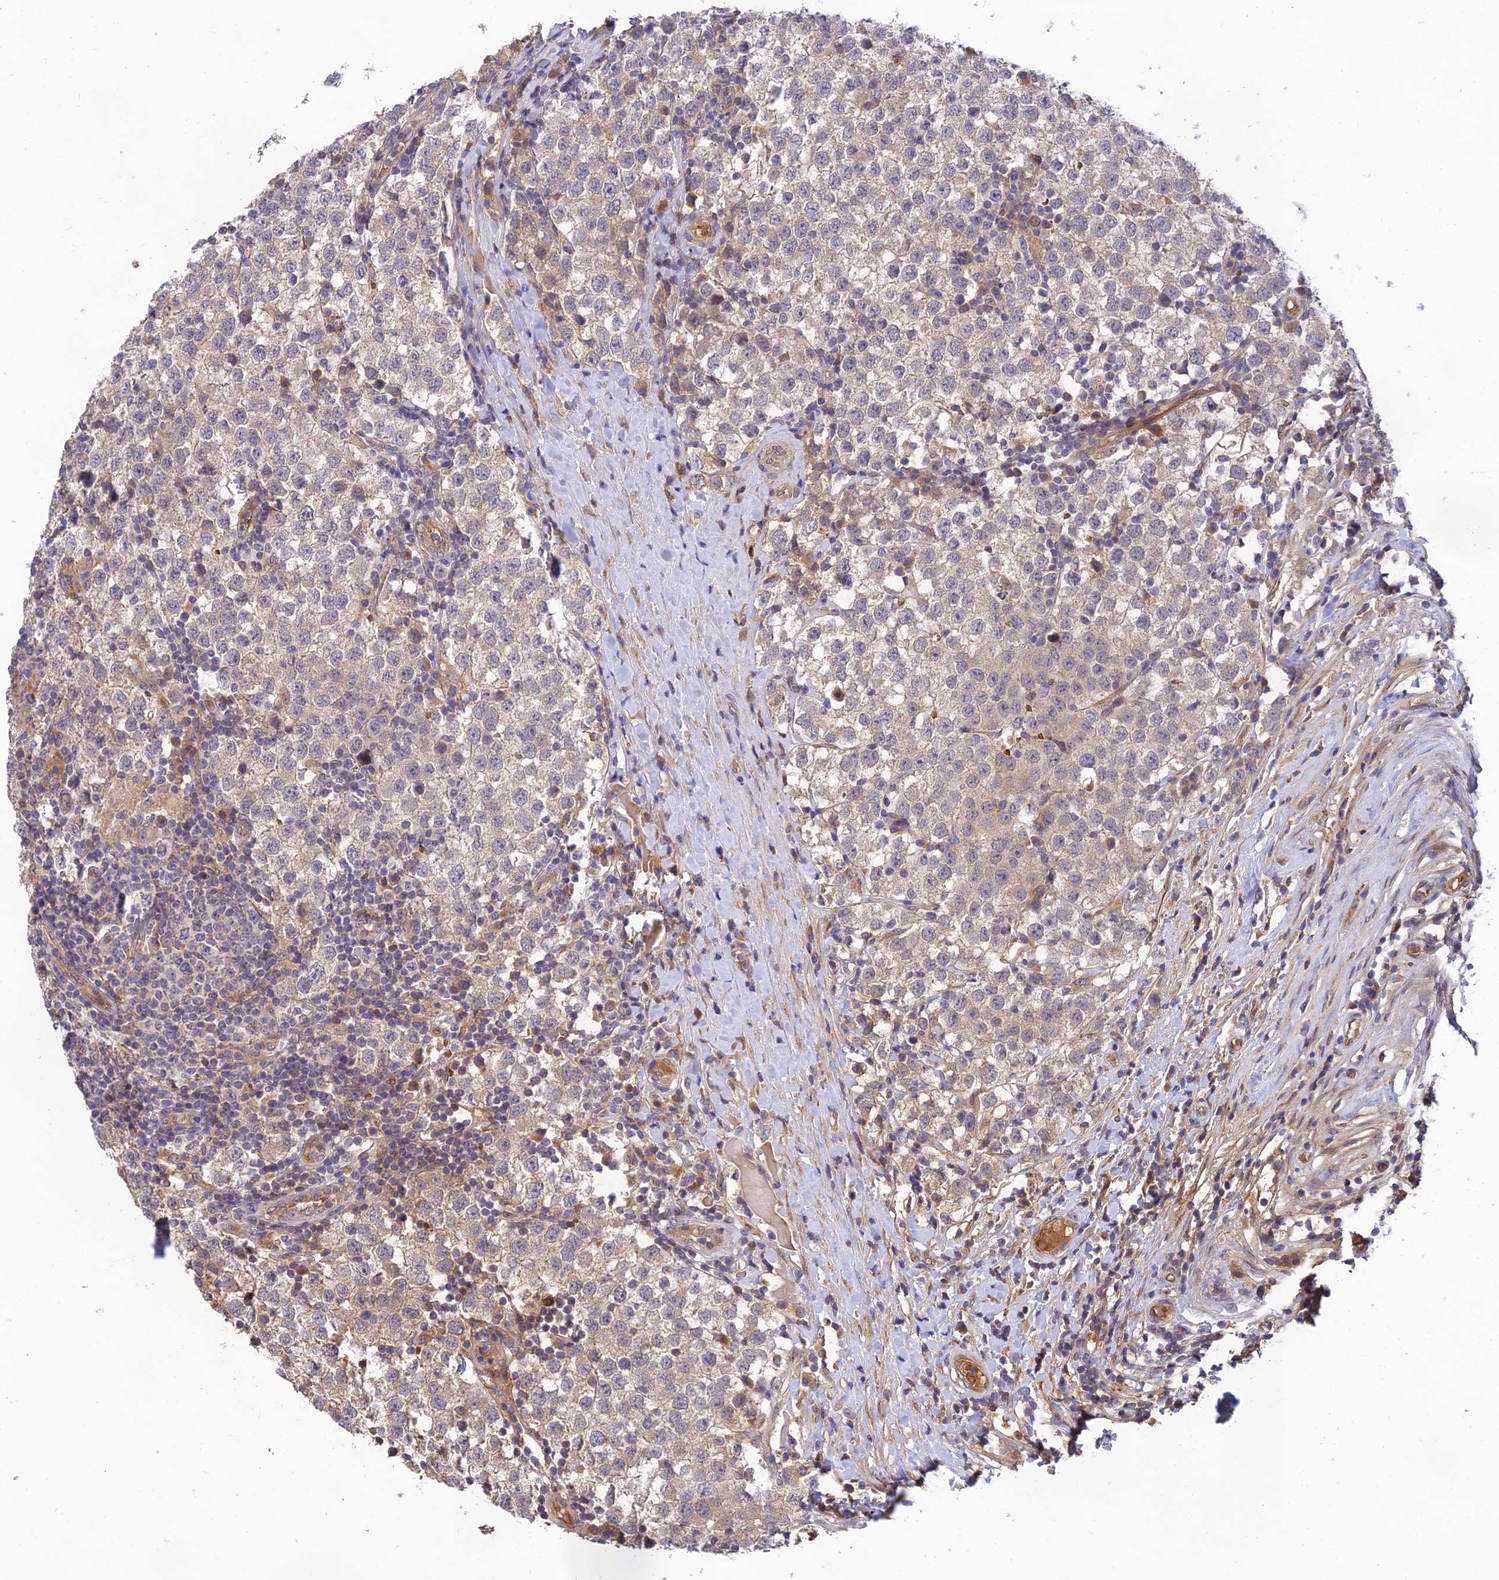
{"staining": {"intensity": "negative", "quantity": "none", "location": "none"}, "tissue": "testis cancer", "cell_type": "Tumor cells", "image_type": "cancer", "snomed": [{"axis": "morphology", "description": "Seminoma, NOS"}, {"axis": "topography", "description": "Testis"}], "caption": "Tumor cells show no significant staining in testis cancer.", "gene": "FAM151B", "patient": {"sex": "male", "age": 34}}